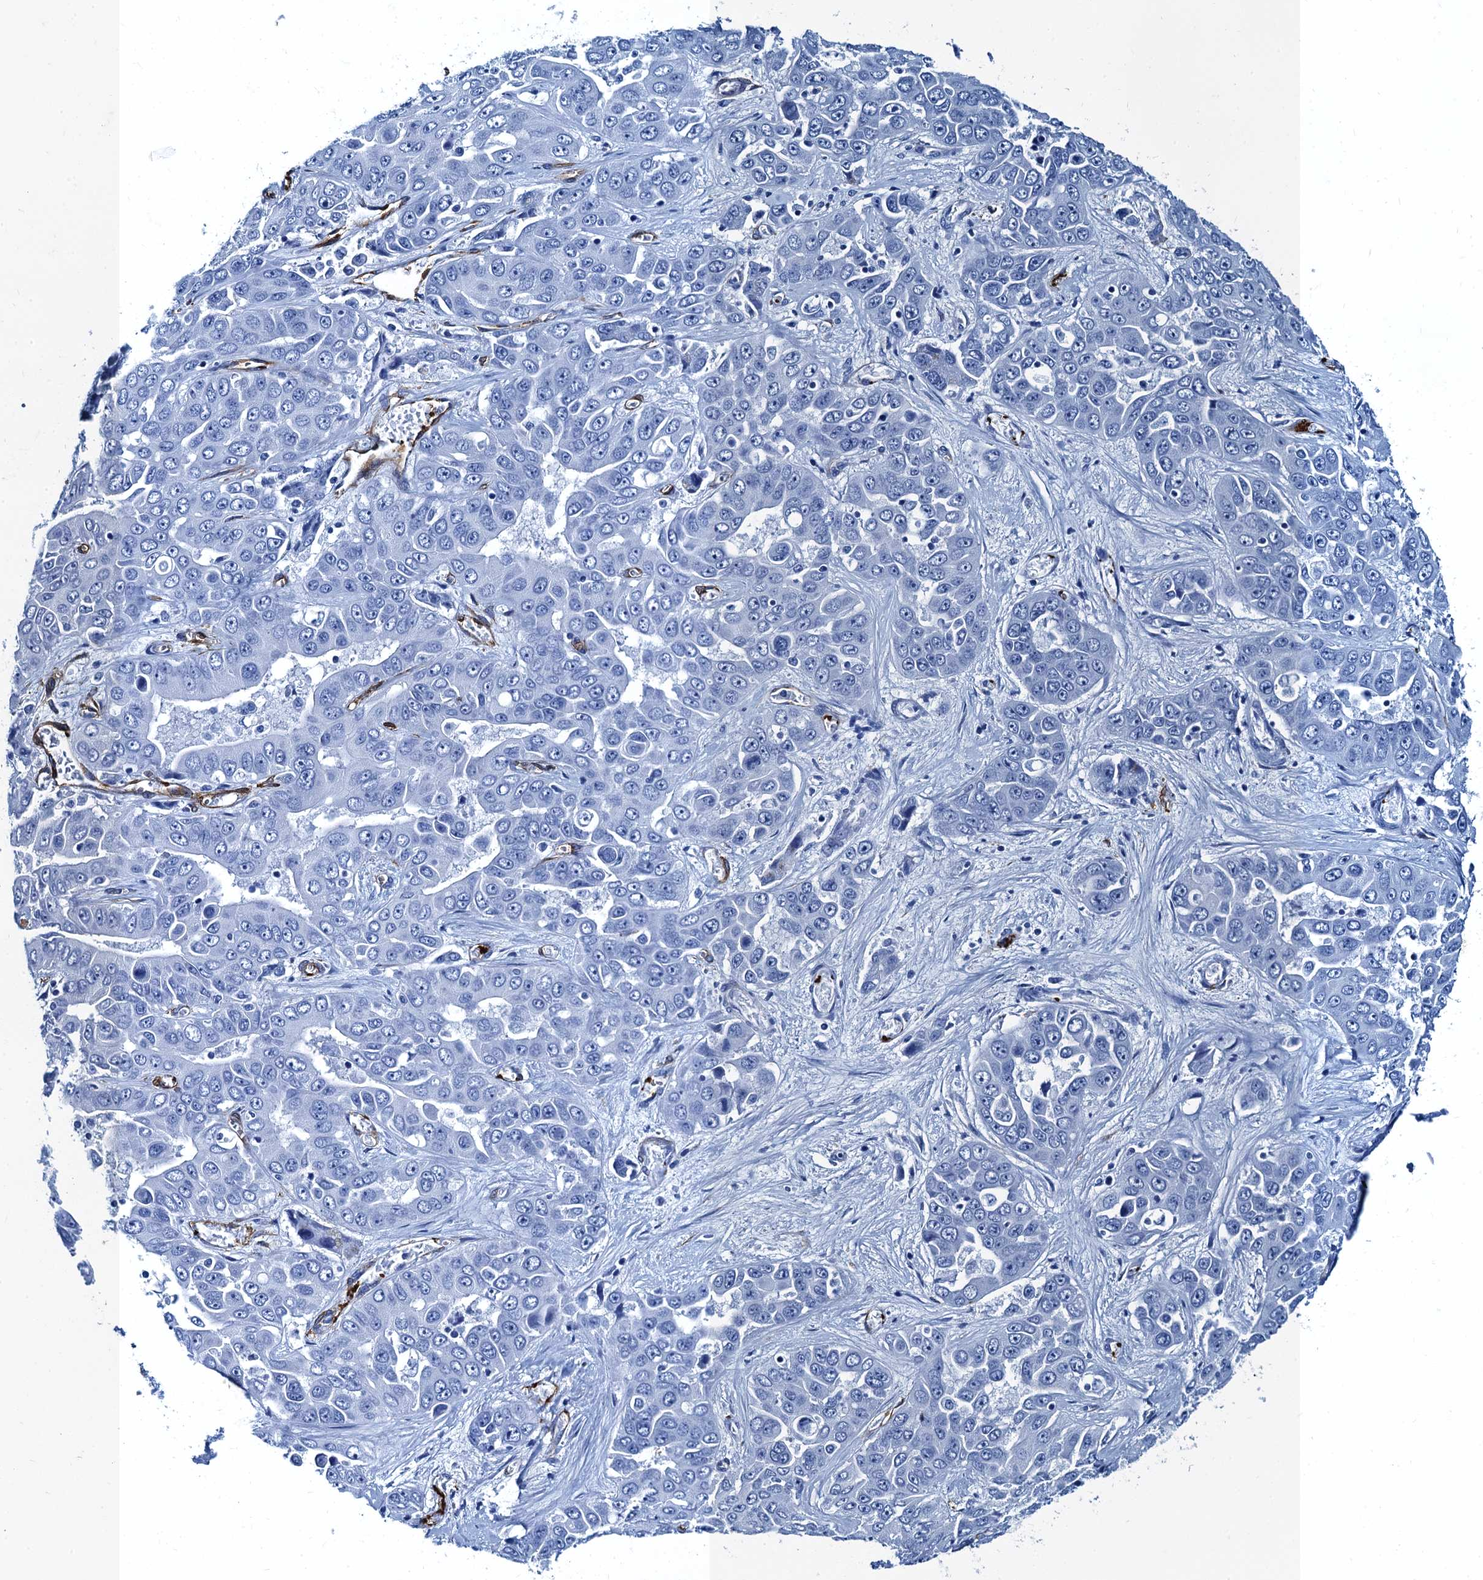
{"staining": {"intensity": "negative", "quantity": "none", "location": "none"}, "tissue": "liver cancer", "cell_type": "Tumor cells", "image_type": "cancer", "snomed": [{"axis": "morphology", "description": "Cholangiocarcinoma"}, {"axis": "topography", "description": "Liver"}], "caption": "The IHC image has no significant positivity in tumor cells of liver cancer (cholangiocarcinoma) tissue.", "gene": "CAVIN2", "patient": {"sex": "female", "age": 52}}